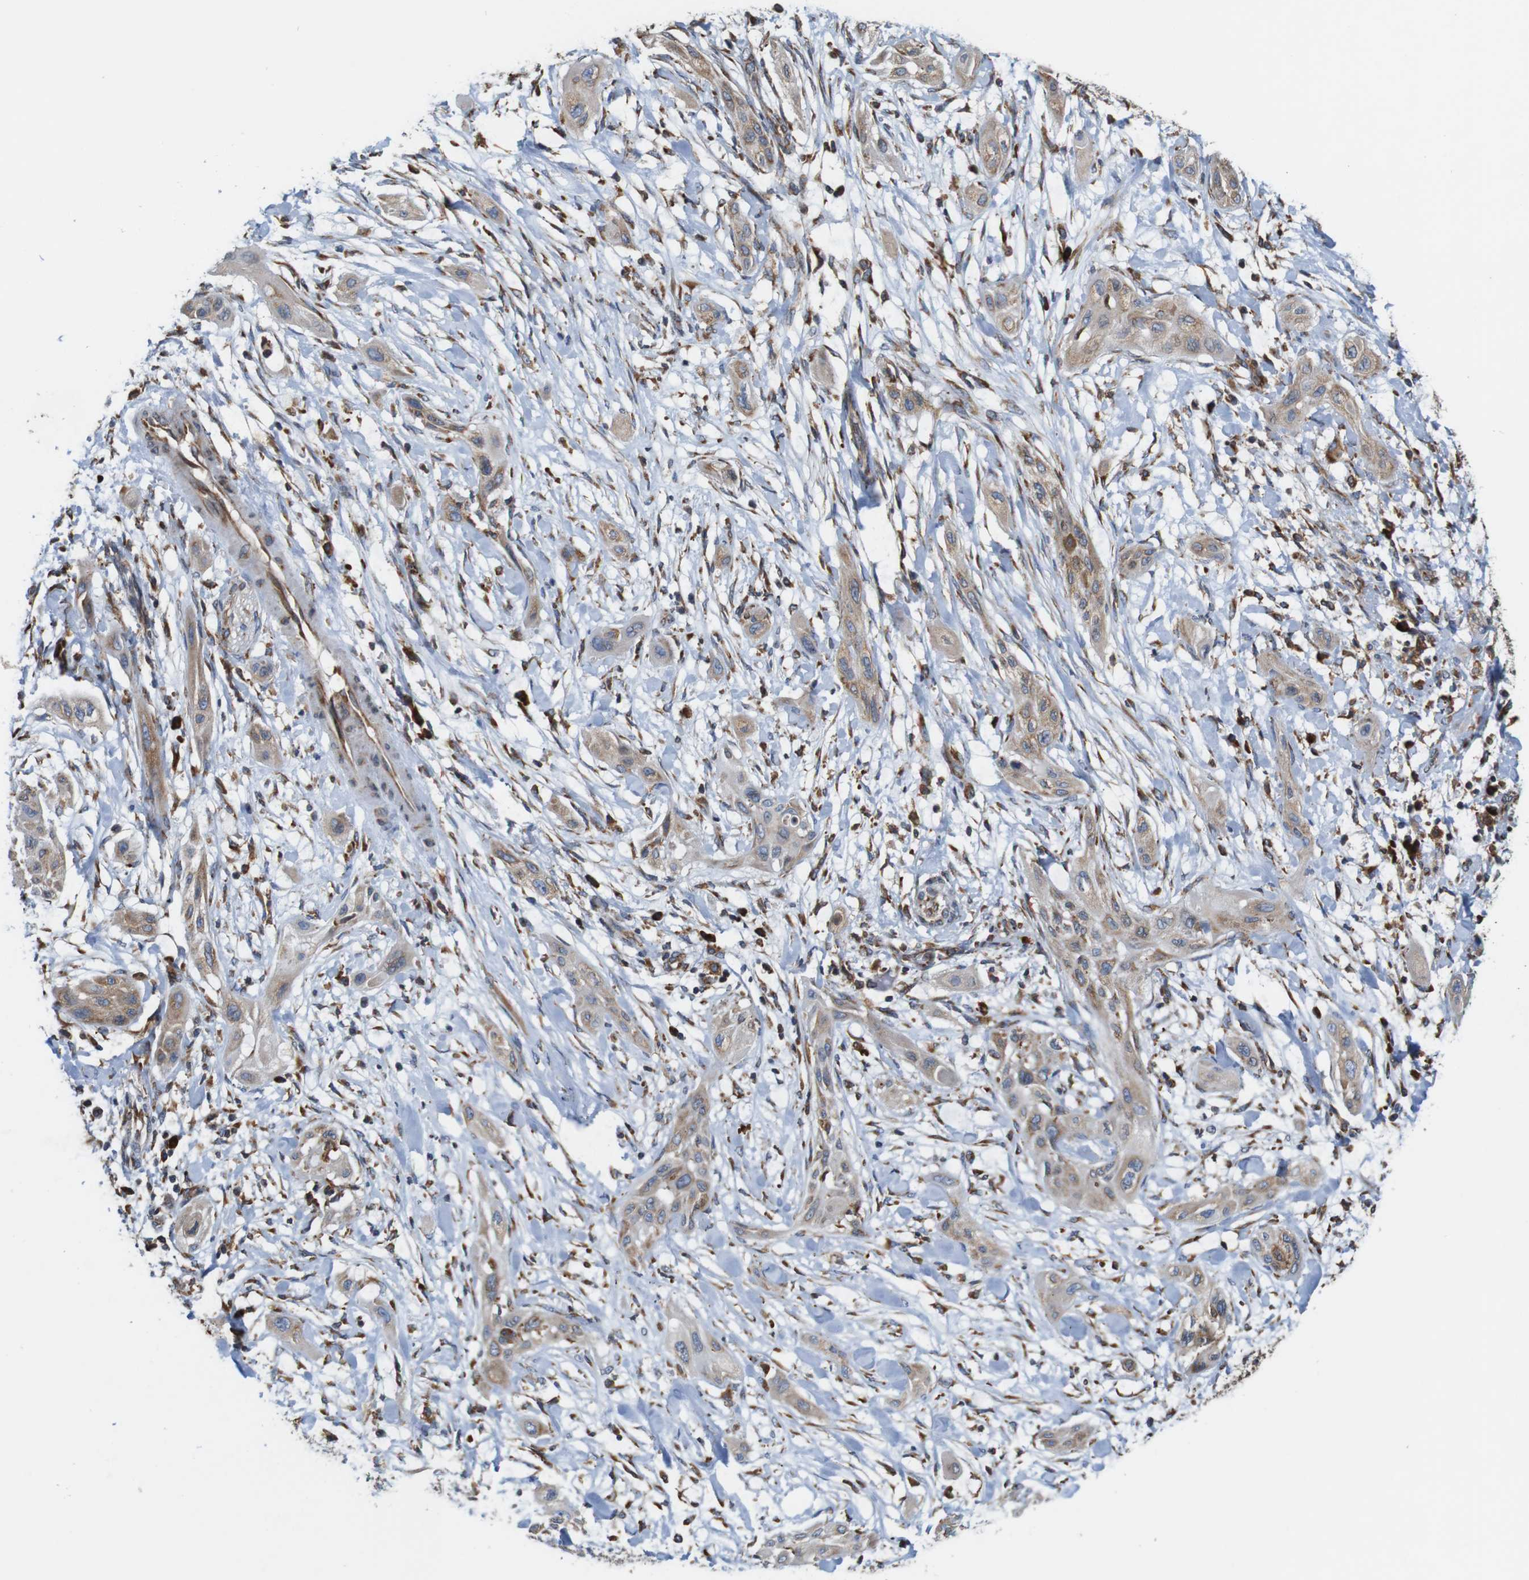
{"staining": {"intensity": "weak", "quantity": ">75%", "location": "cytoplasmic/membranous"}, "tissue": "lung cancer", "cell_type": "Tumor cells", "image_type": "cancer", "snomed": [{"axis": "morphology", "description": "Squamous cell carcinoma, NOS"}, {"axis": "topography", "description": "Lung"}], "caption": "Weak cytoplasmic/membranous protein expression is seen in approximately >75% of tumor cells in lung squamous cell carcinoma.", "gene": "UGGT1", "patient": {"sex": "female", "age": 47}}